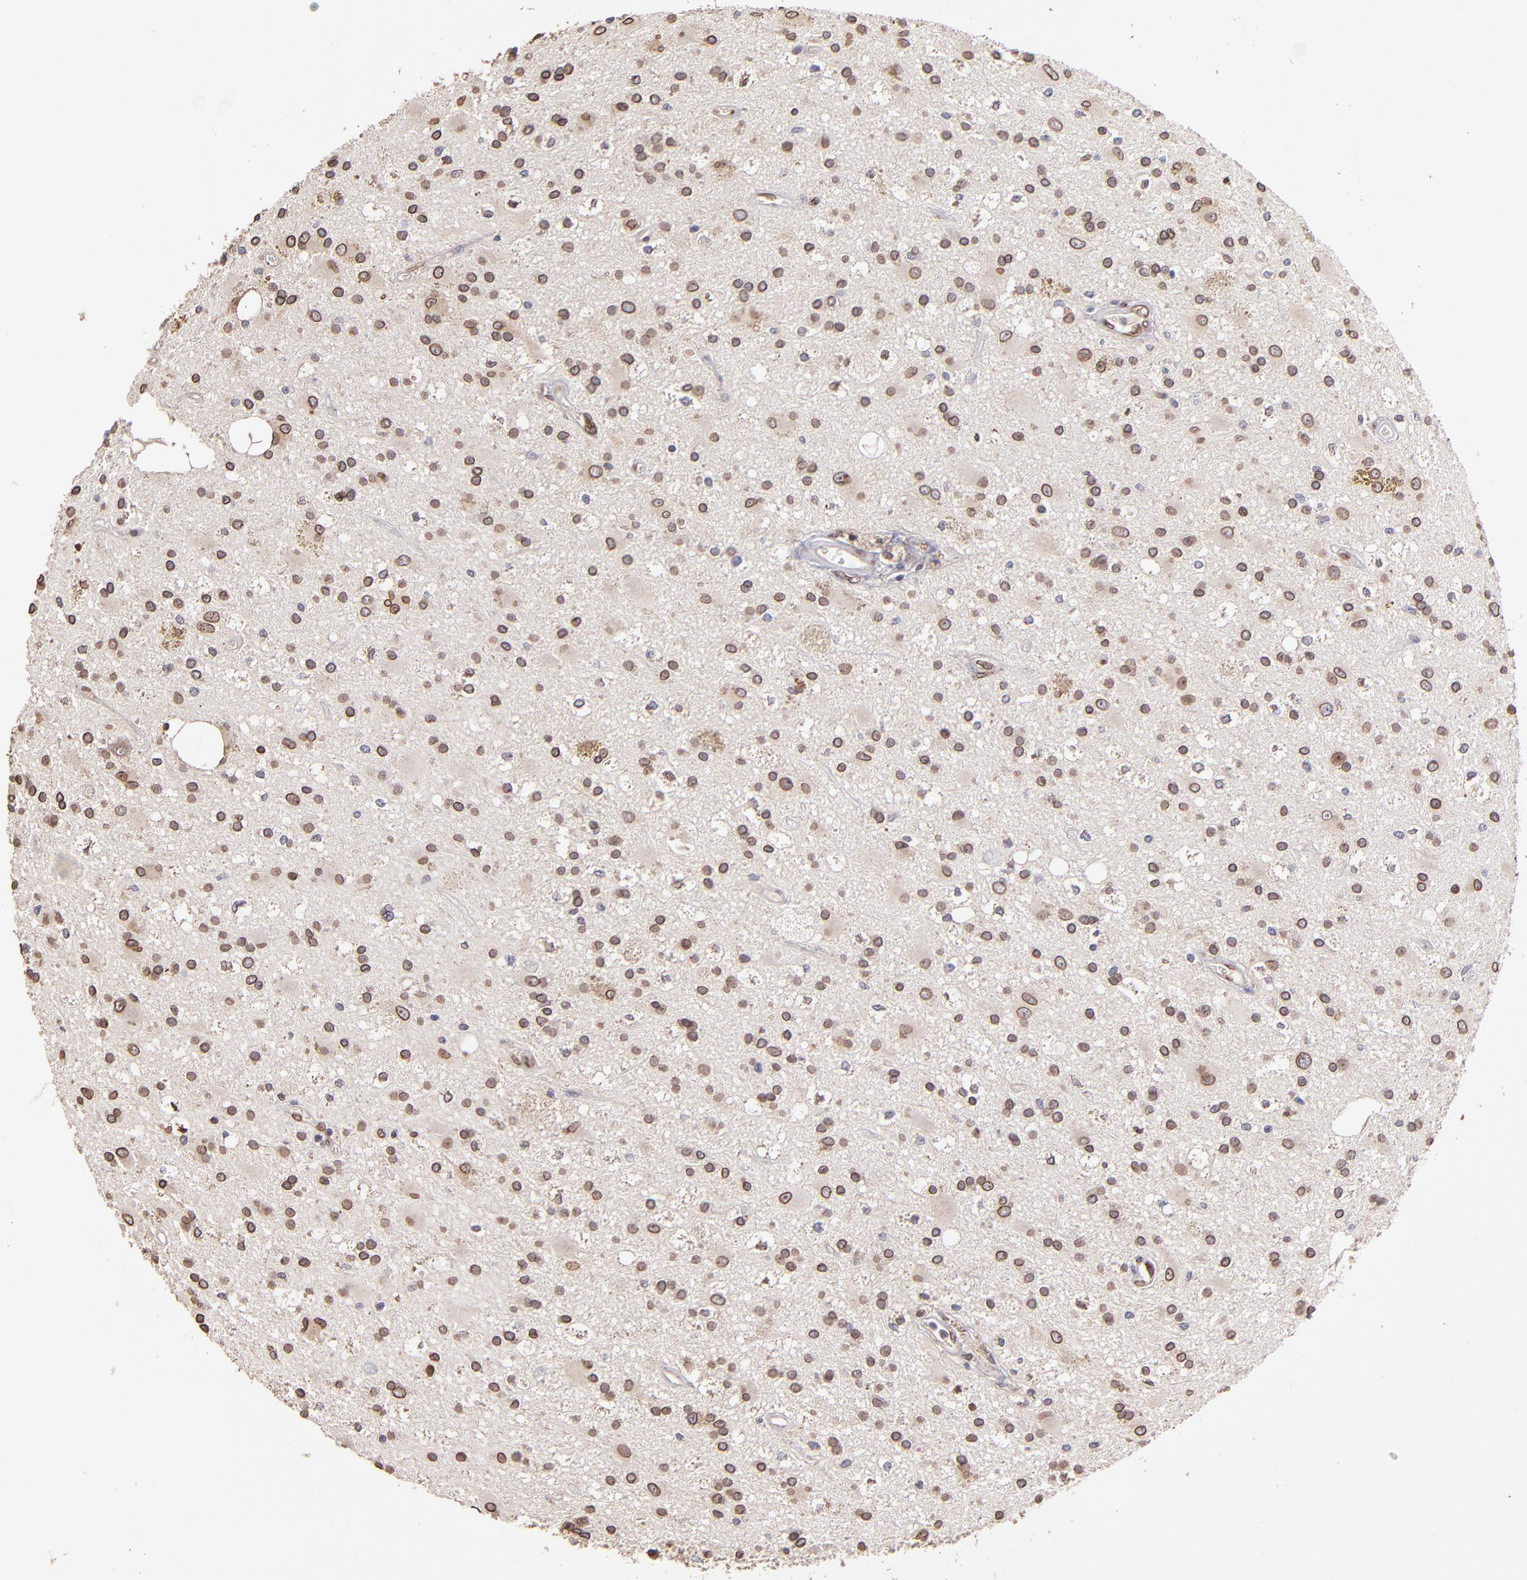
{"staining": {"intensity": "moderate", "quantity": ">75%", "location": "cytoplasmic/membranous,nuclear"}, "tissue": "glioma", "cell_type": "Tumor cells", "image_type": "cancer", "snomed": [{"axis": "morphology", "description": "Glioma, malignant, Low grade"}, {"axis": "topography", "description": "Brain"}], "caption": "Low-grade glioma (malignant) was stained to show a protein in brown. There is medium levels of moderate cytoplasmic/membranous and nuclear positivity in approximately >75% of tumor cells. The staining was performed using DAB to visualize the protein expression in brown, while the nuclei were stained in blue with hematoxylin (Magnification: 20x).", "gene": "PUM3", "patient": {"sex": "male", "age": 58}}